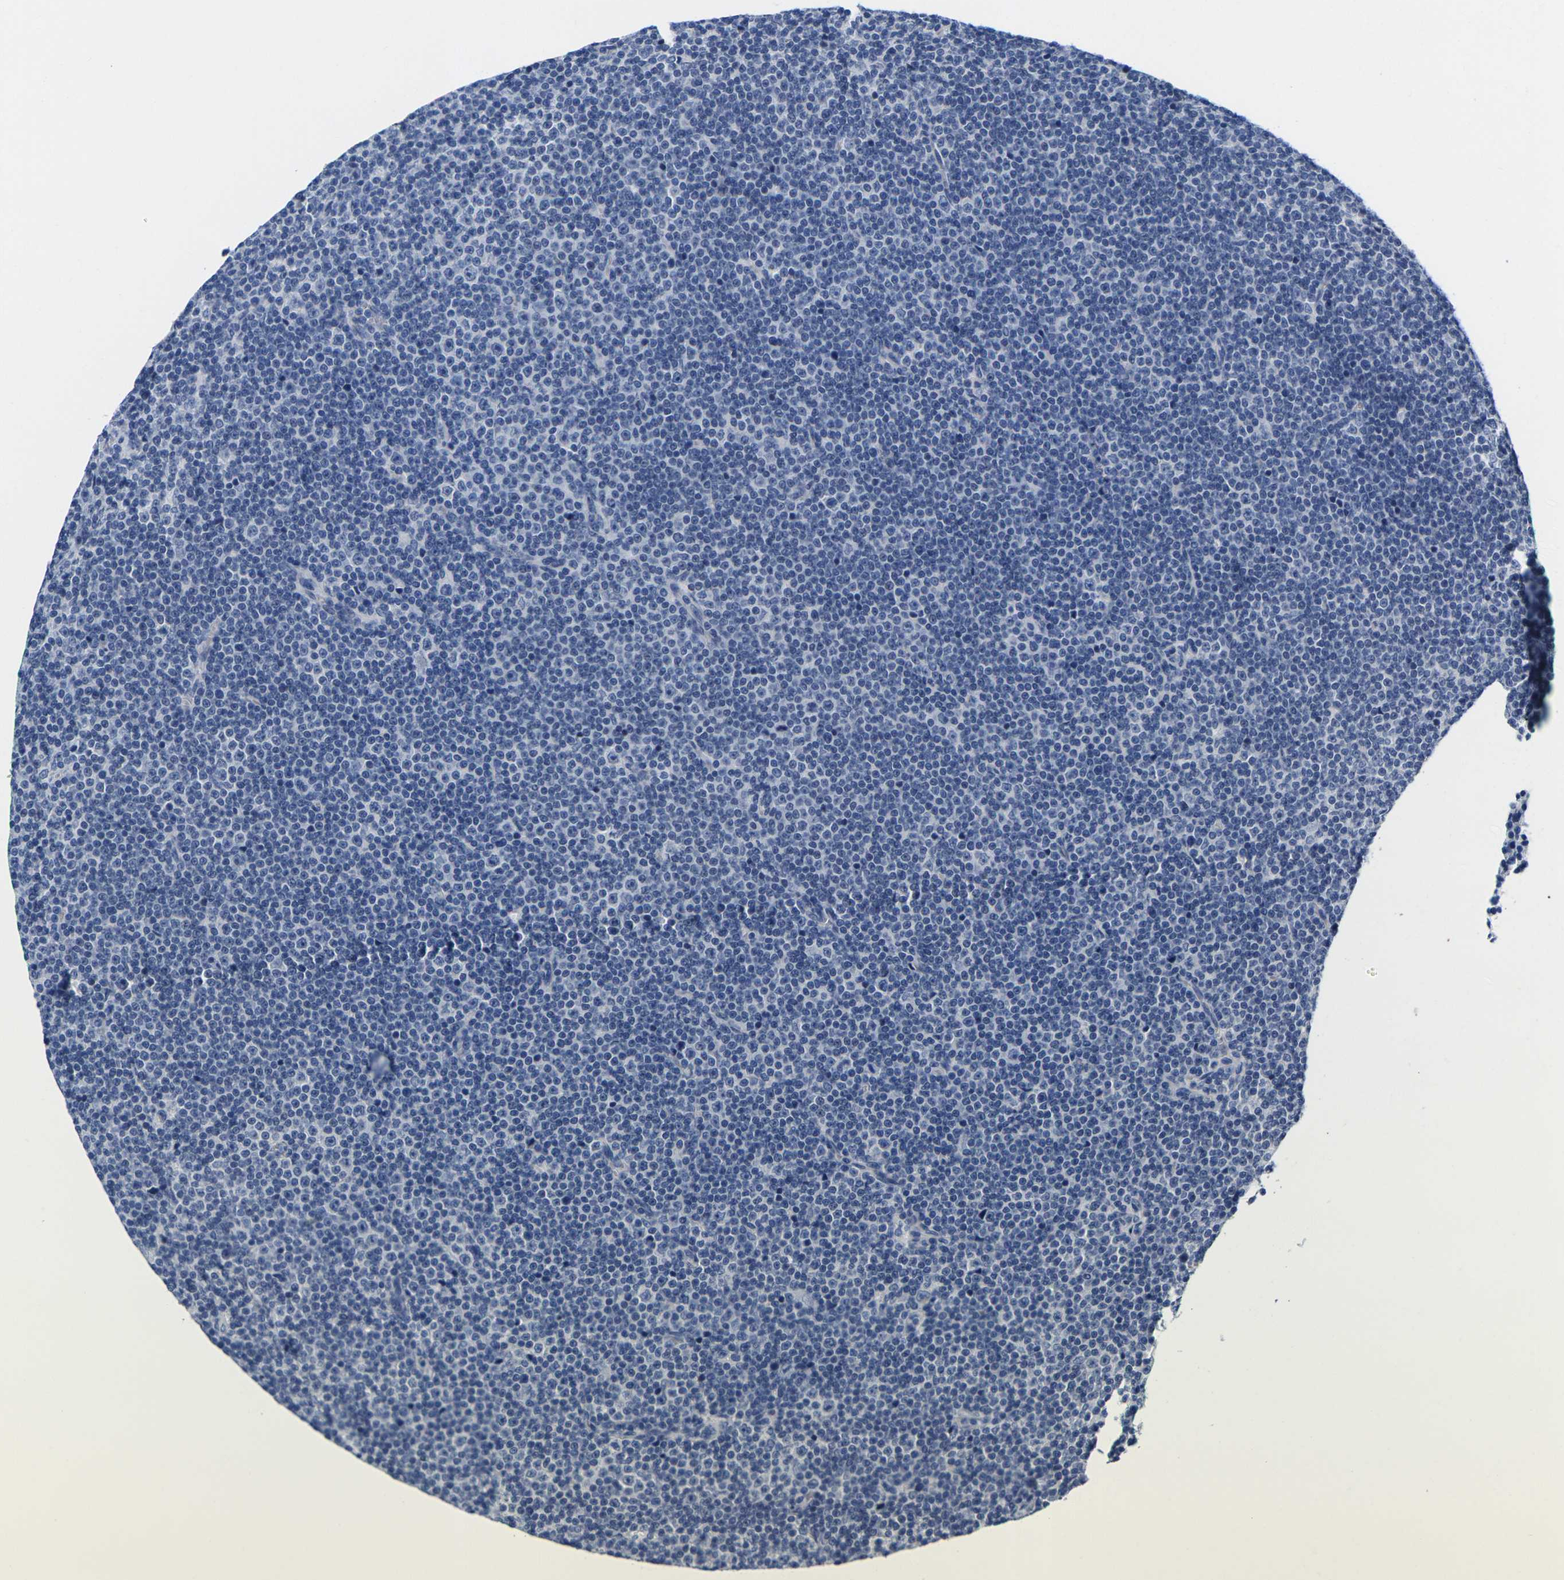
{"staining": {"intensity": "negative", "quantity": "none", "location": "none"}, "tissue": "lymphoma", "cell_type": "Tumor cells", "image_type": "cancer", "snomed": [{"axis": "morphology", "description": "Malignant lymphoma, non-Hodgkin's type, Low grade"}, {"axis": "topography", "description": "Lymph node"}], "caption": "Immunohistochemistry photomicrograph of neoplastic tissue: lymphoma stained with DAB demonstrates no significant protein staining in tumor cells.", "gene": "NOCT", "patient": {"sex": "female", "age": 67}}